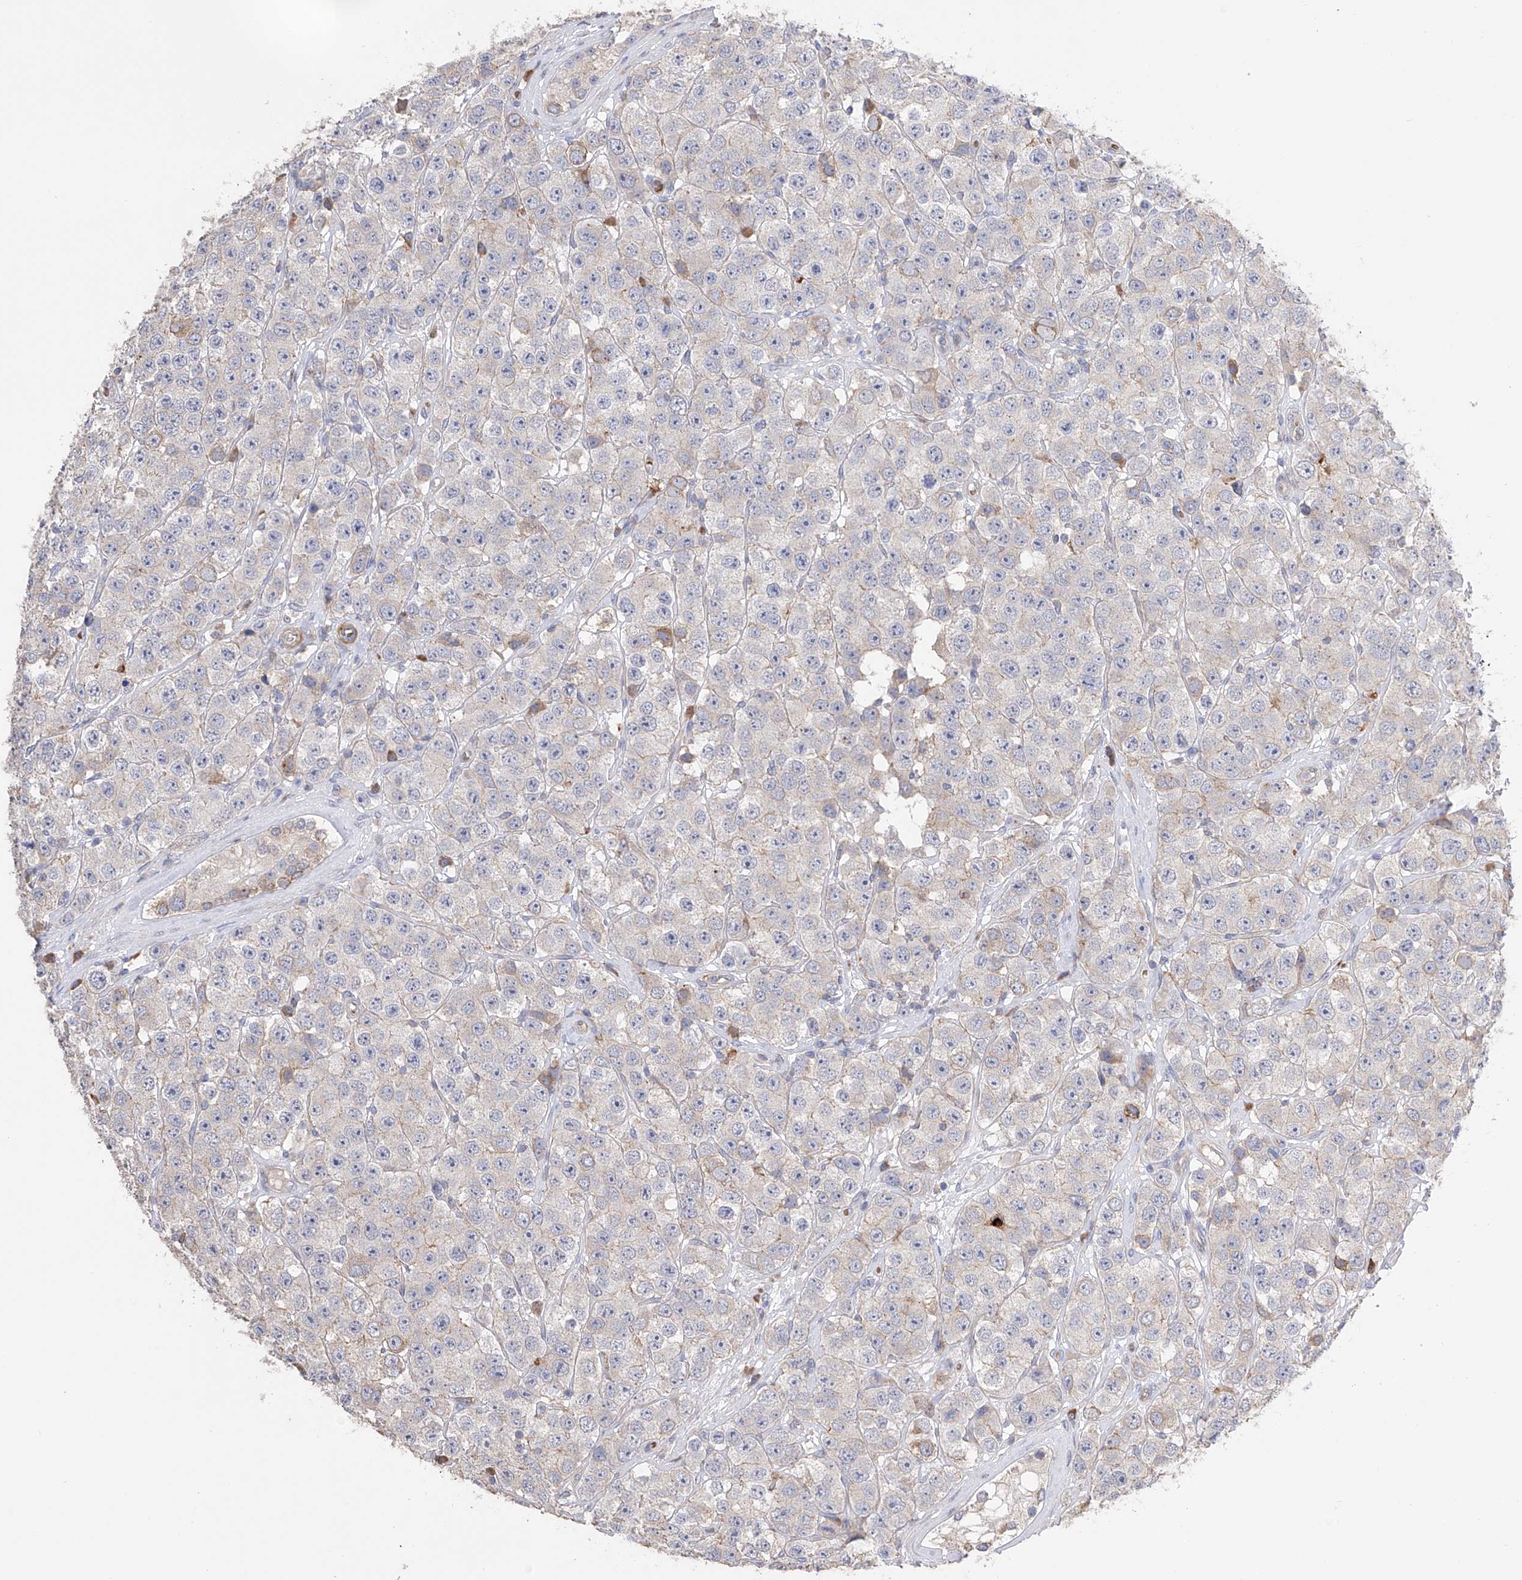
{"staining": {"intensity": "weak", "quantity": "<25%", "location": "cytoplasmic/membranous"}, "tissue": "testis cancer", "cell_type": "Tumor cells", "image_type": "cancer", "snomed": [{"axis": "morphology", "description": "Seminoma, NOS"}, {"axis": "topography", "description": "Testis"}], "caption": "Immunohistochemistry image of testis cancer stained for a protein (brown), which shows no staining in tumor cells. (Brightfield microscopy of DAB (3,3'-diaminobenzidine) immunohistochemistry at high magnification).", "gene": "NFATC4", "patient": {"sex": "male", "age": 28}}